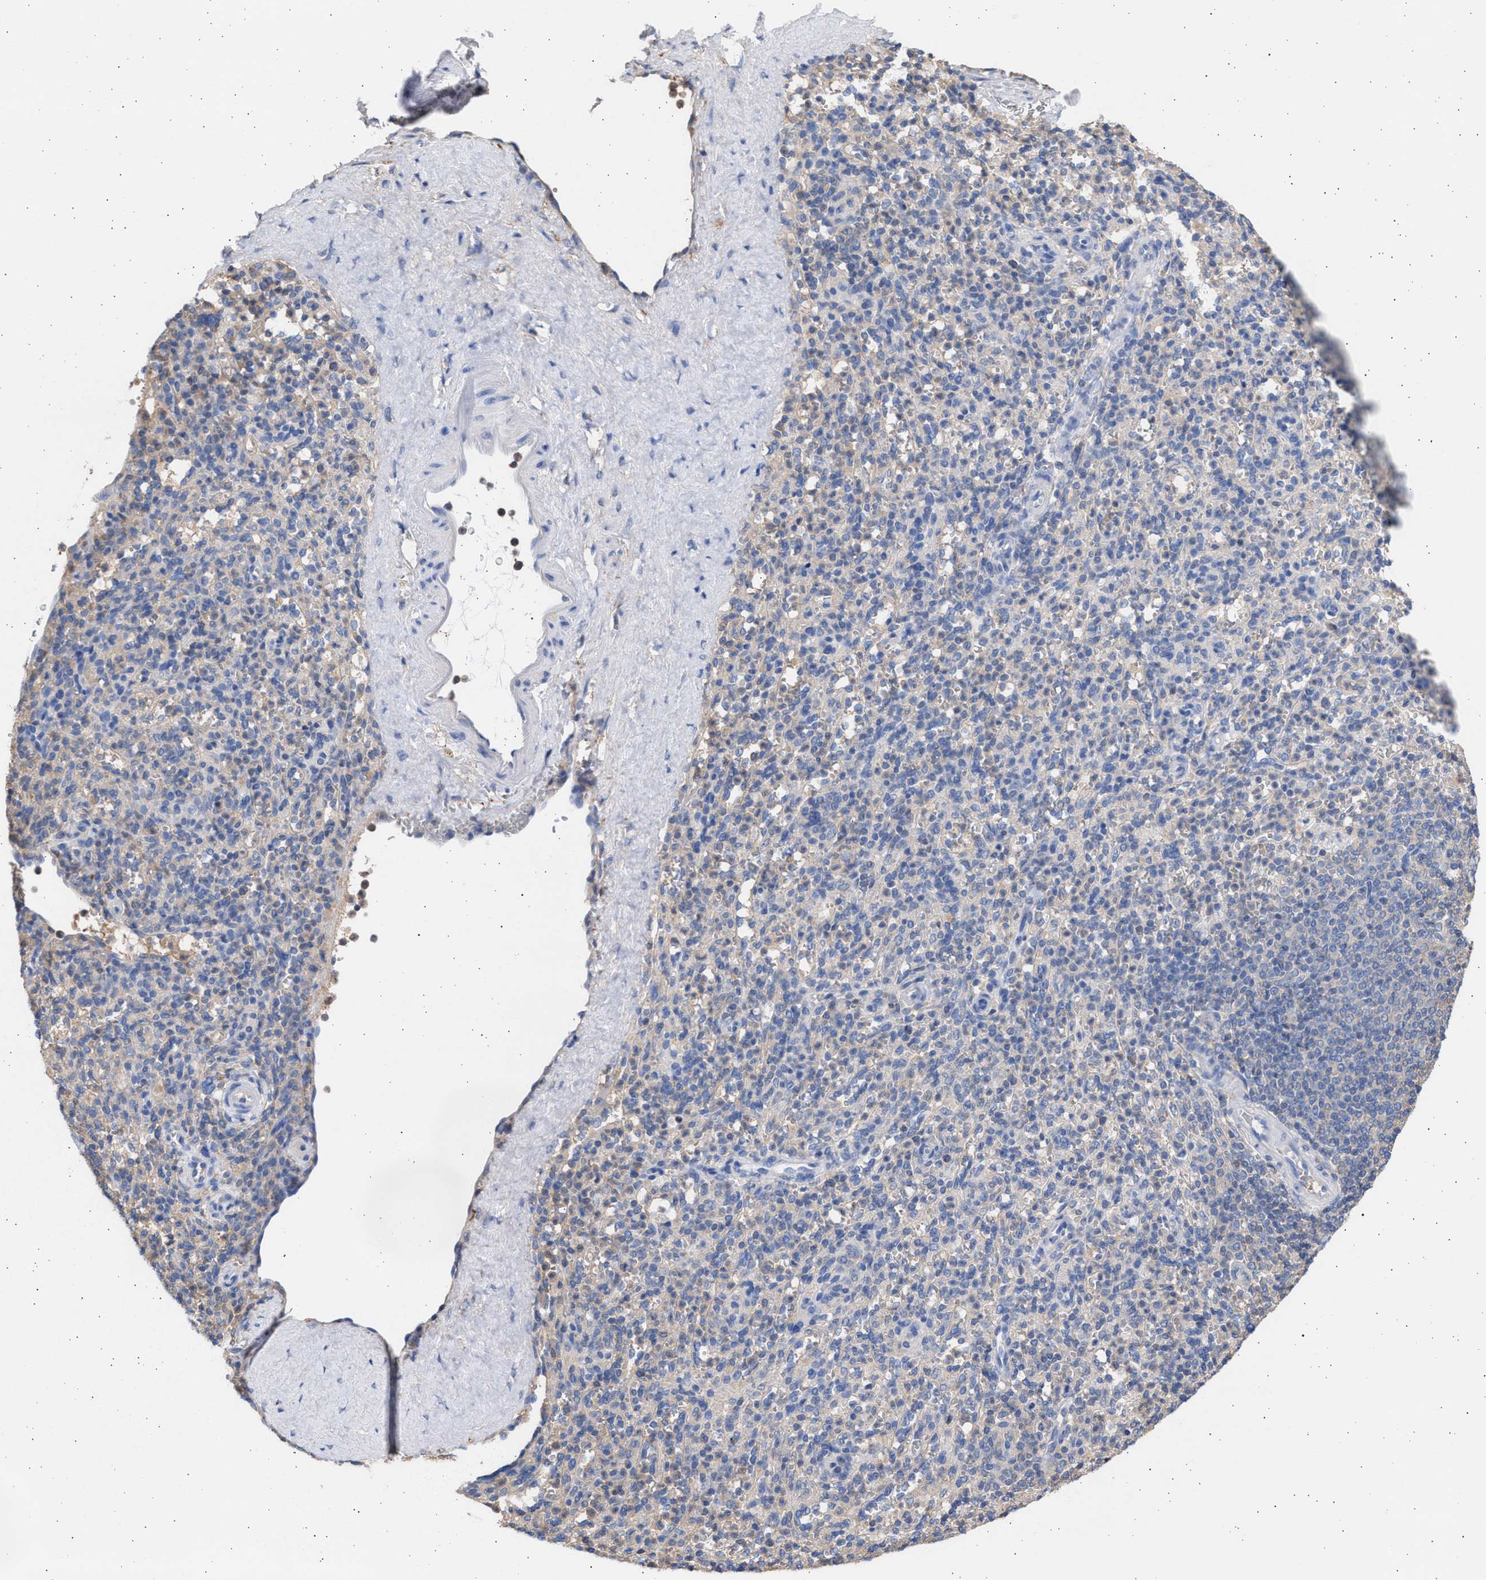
{"staining": {"intensity": "weak", "quantity": "<25%", "location": "cytoplasmic/membranous"}, "tissue": "spleen", "cell_type": "Cells in red pulp", "image_type": "normal", "snomed": [{"axis": "morphology", "description": "Normal tissue, NOS"}, {"axis": "topography", "description": "Spleen"}], "caption": "High power microscopy micrograph of an IHC histopathology image of normal spleen, revealing no significant positivity in cells in red pulp. The staining is performed using DAB brown chromogen with nuclei counter-stained in using hematoxylin.", "gene": "ALDOC", "patient": {"sex": "male", "age": 36}}